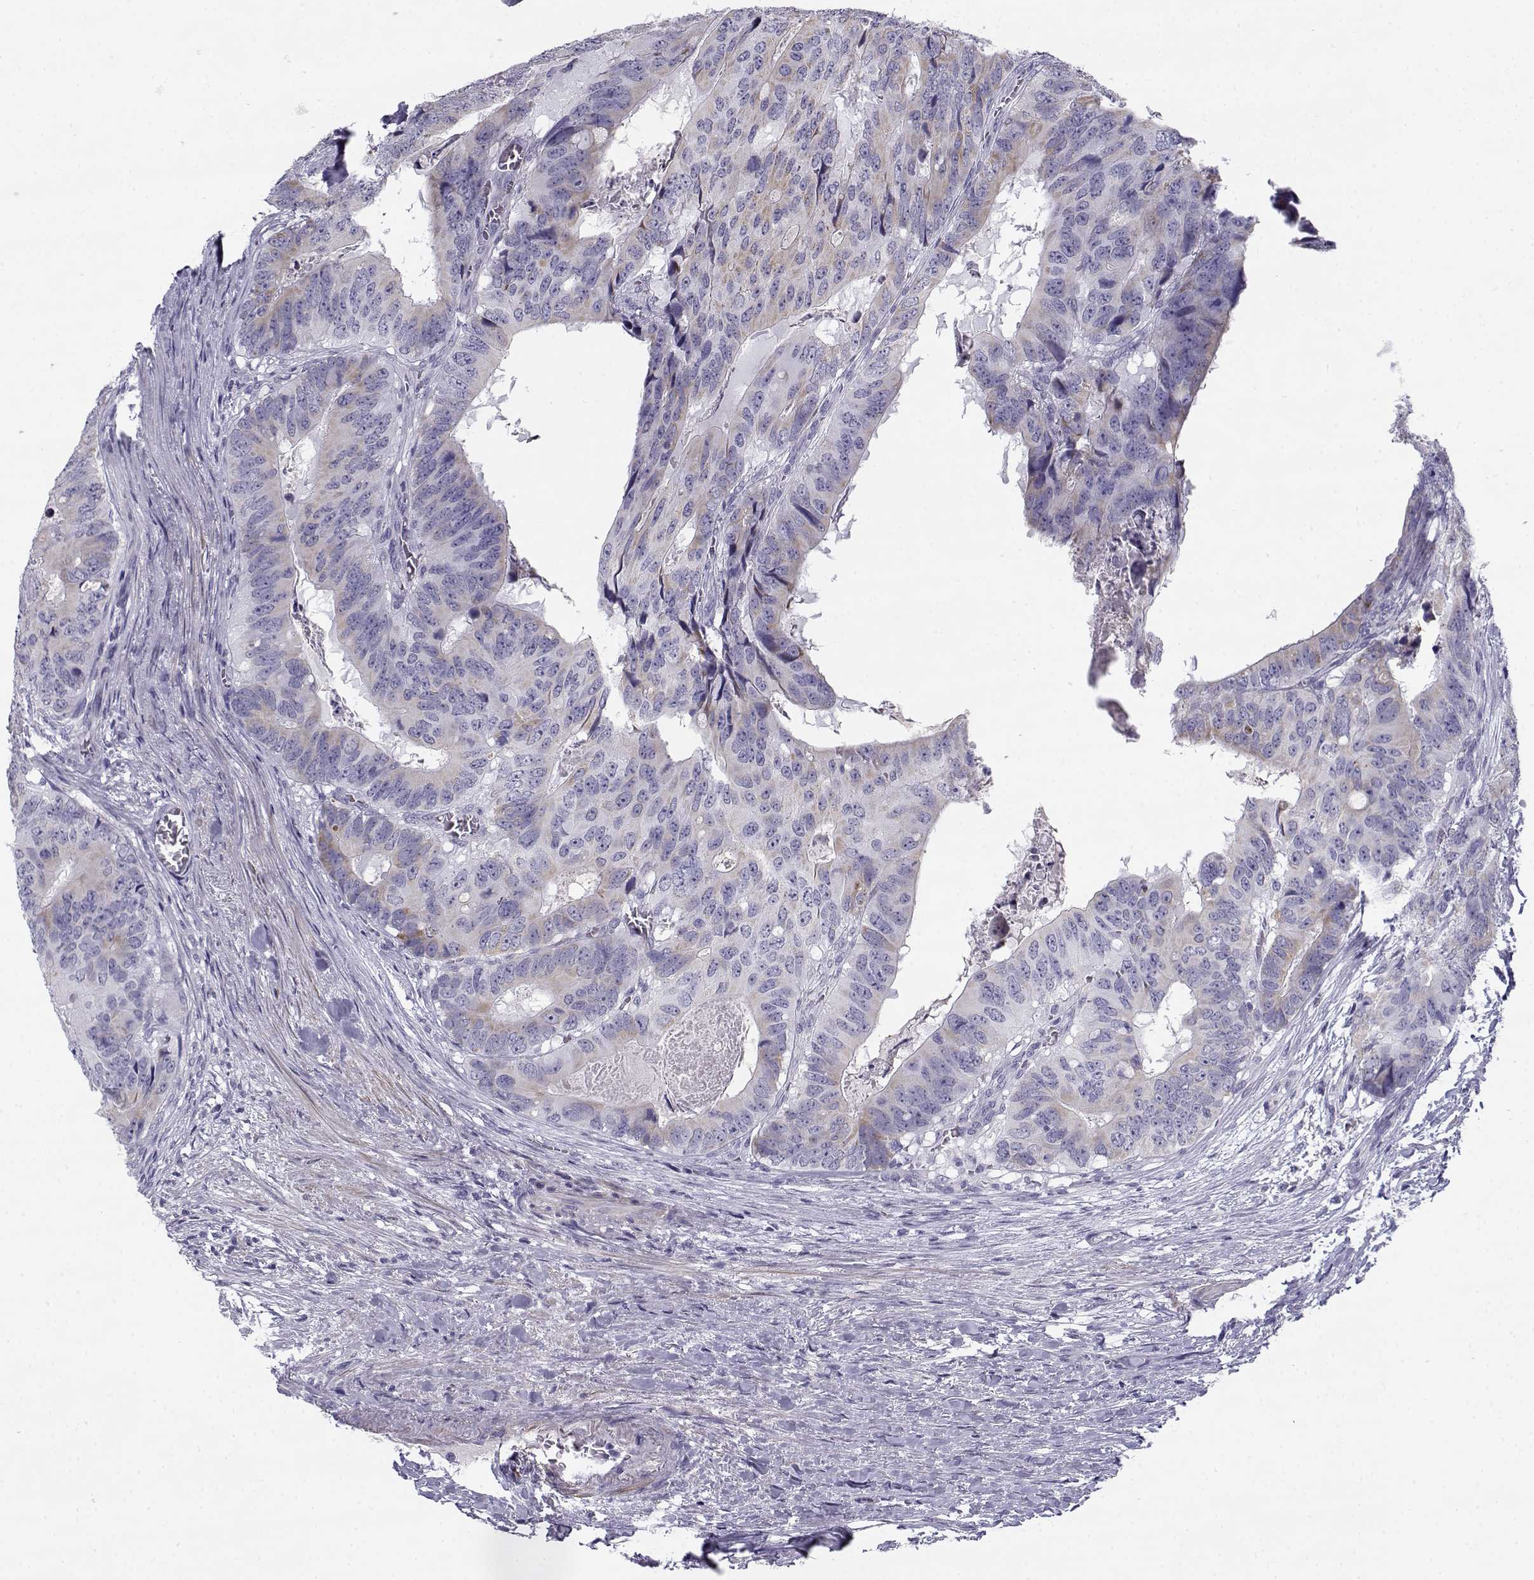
{"staining": {"intensity": "moderate", "quantity": "25%-75%", "location": "cytoplasmic/membranous"}, "tissue": "colorectal cancer", "cell_type": "Tumor cells", "image_type": "cancer", "snomed": [{"axis": "morphology", "description": "Adenocarcinoma, NOS"}, {"axis": "topography", "description": "Colon"}], "caption": "A medium amount of moderate cytoplasmic/membranous staining is appreciated in approximately 25%-75% of tumor cells in adenocarcinoma (colorectal) tissue. (DAB (3,3'-diaminobenzidine) IHC with brightfield microscopy, high magnification).", "gene": "CREB3L3", "patient": {"sex": "male", "age": 79}}